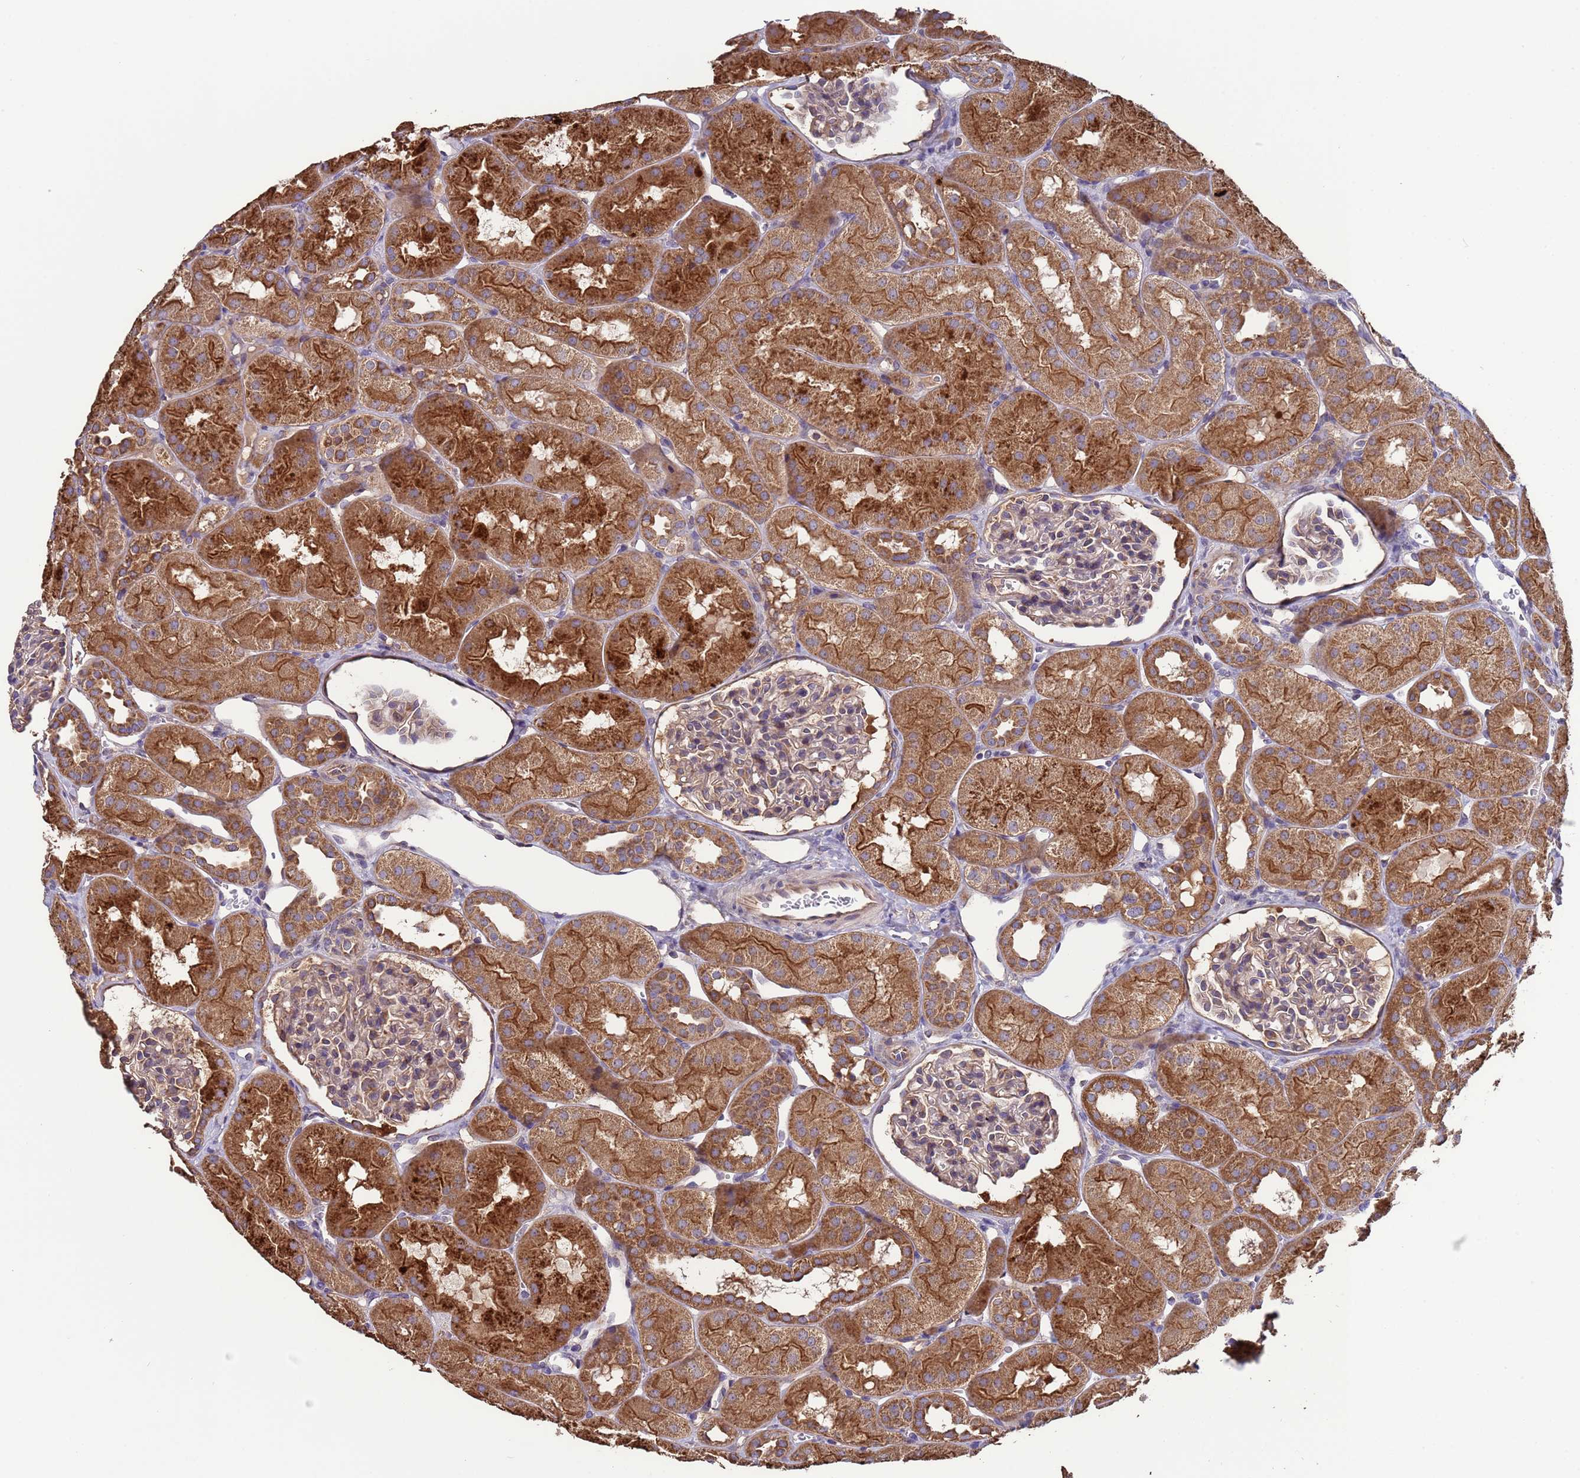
{"staining": {"intensity": "weak", "quantity": "25%-75%", "location": "cytoplasmic/membranous"}, "tissue": "kidney", "cell_type": "Cells in glomeruli", "image_type": "normal", "snomed": [{"axis": "morphology", "description": "Normal tissue, NOS"}, {"axis": "topography", "description": "Kidney"}, {"axis": "topography", "description": "Urinary bladder"}], "caption": "Kidney stained with DAB (3,3'-diaminobenzidine) immunohistochemistry shows low levels of weak cytoplasmic/membranous staining in about 25%-75% of cells in glomeruli. Immunohistochemistry stains the protein of interest in brown and the nuclei are stained blue.", "gene": "EEF1AKMT1", "patient": {"sex": "male", "age": 16}}